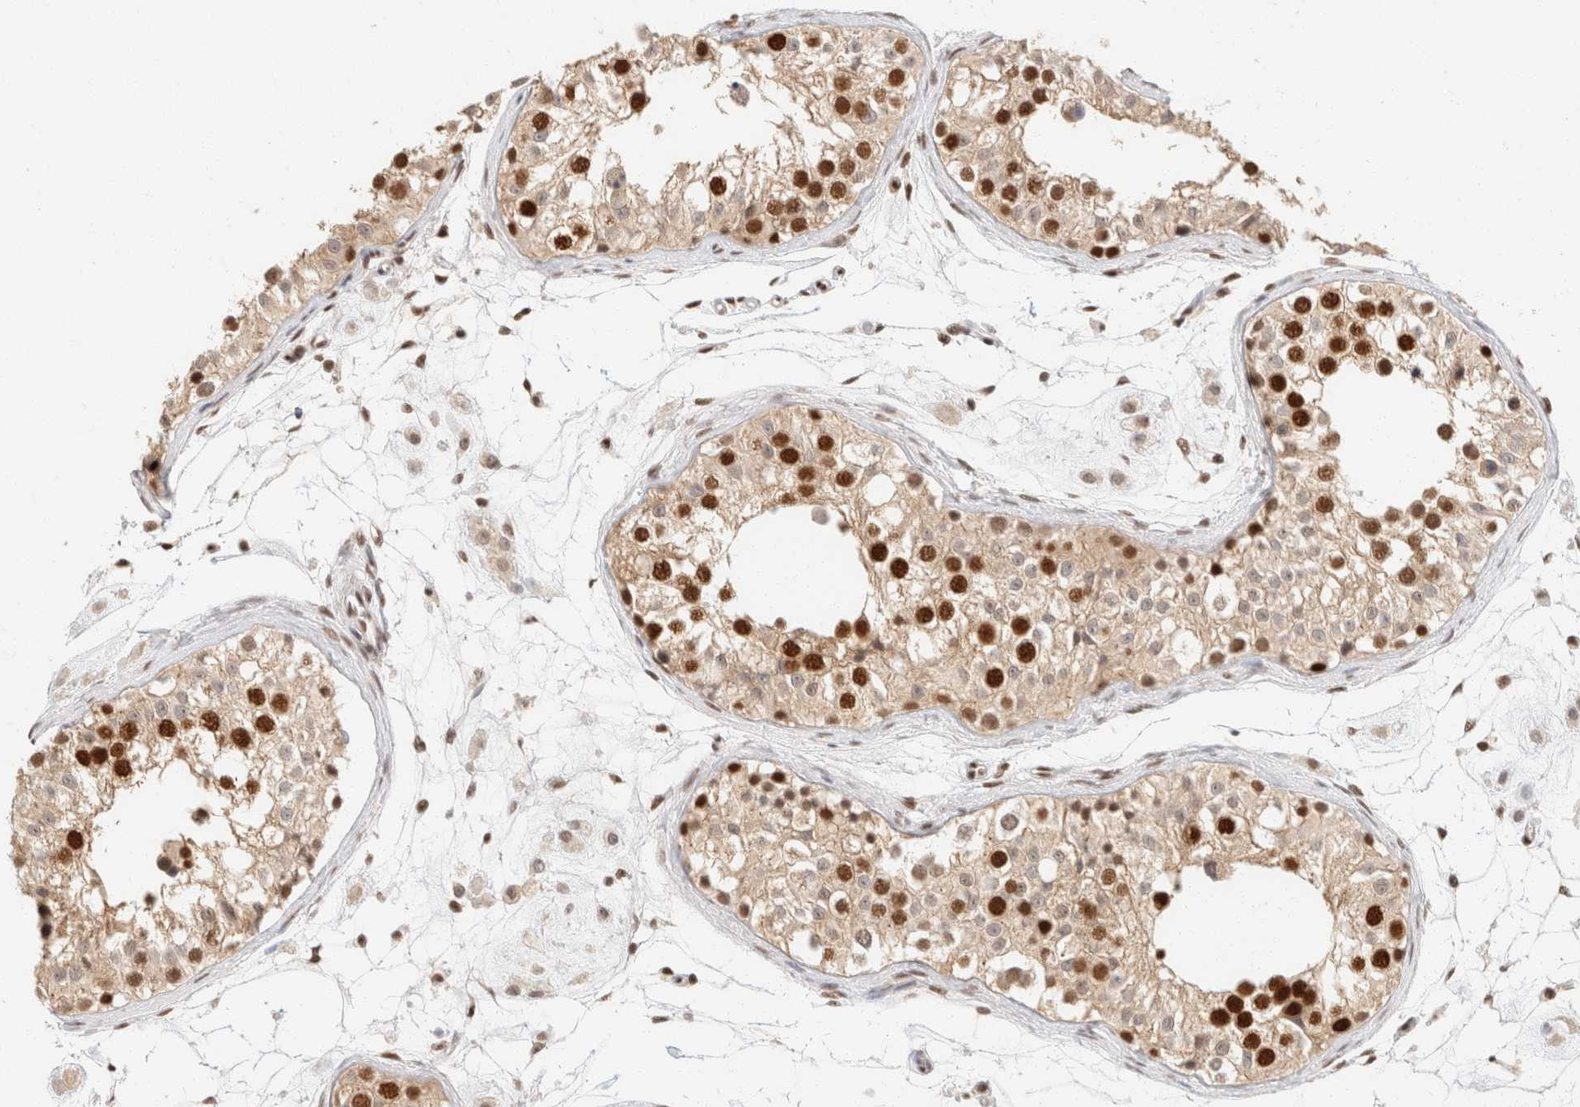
{"staining": {"intensity": "strong", "quantity": "25%-75%", "location": "nuclear"}, "tissue": "testis", "cell_type": "Cells in seminiferous ducts", "image_type": "normal", "snomed": [{"axis": "morphology", "description": "Normal tissue, NOS"}, {"axis": "morphology", "description": "Adenocarcinoma, metastatic, NOS"}, {"axis": "topography", "description": "Testis"}], "caption": "This is a micrograph of immunohistochemistry staining of unremarkable testis, which shows strong positivity in the nuclear of cells in seminiferous ducts.", "gene": "ZNF768", "patient": {"sex": "male", "age": 26}}